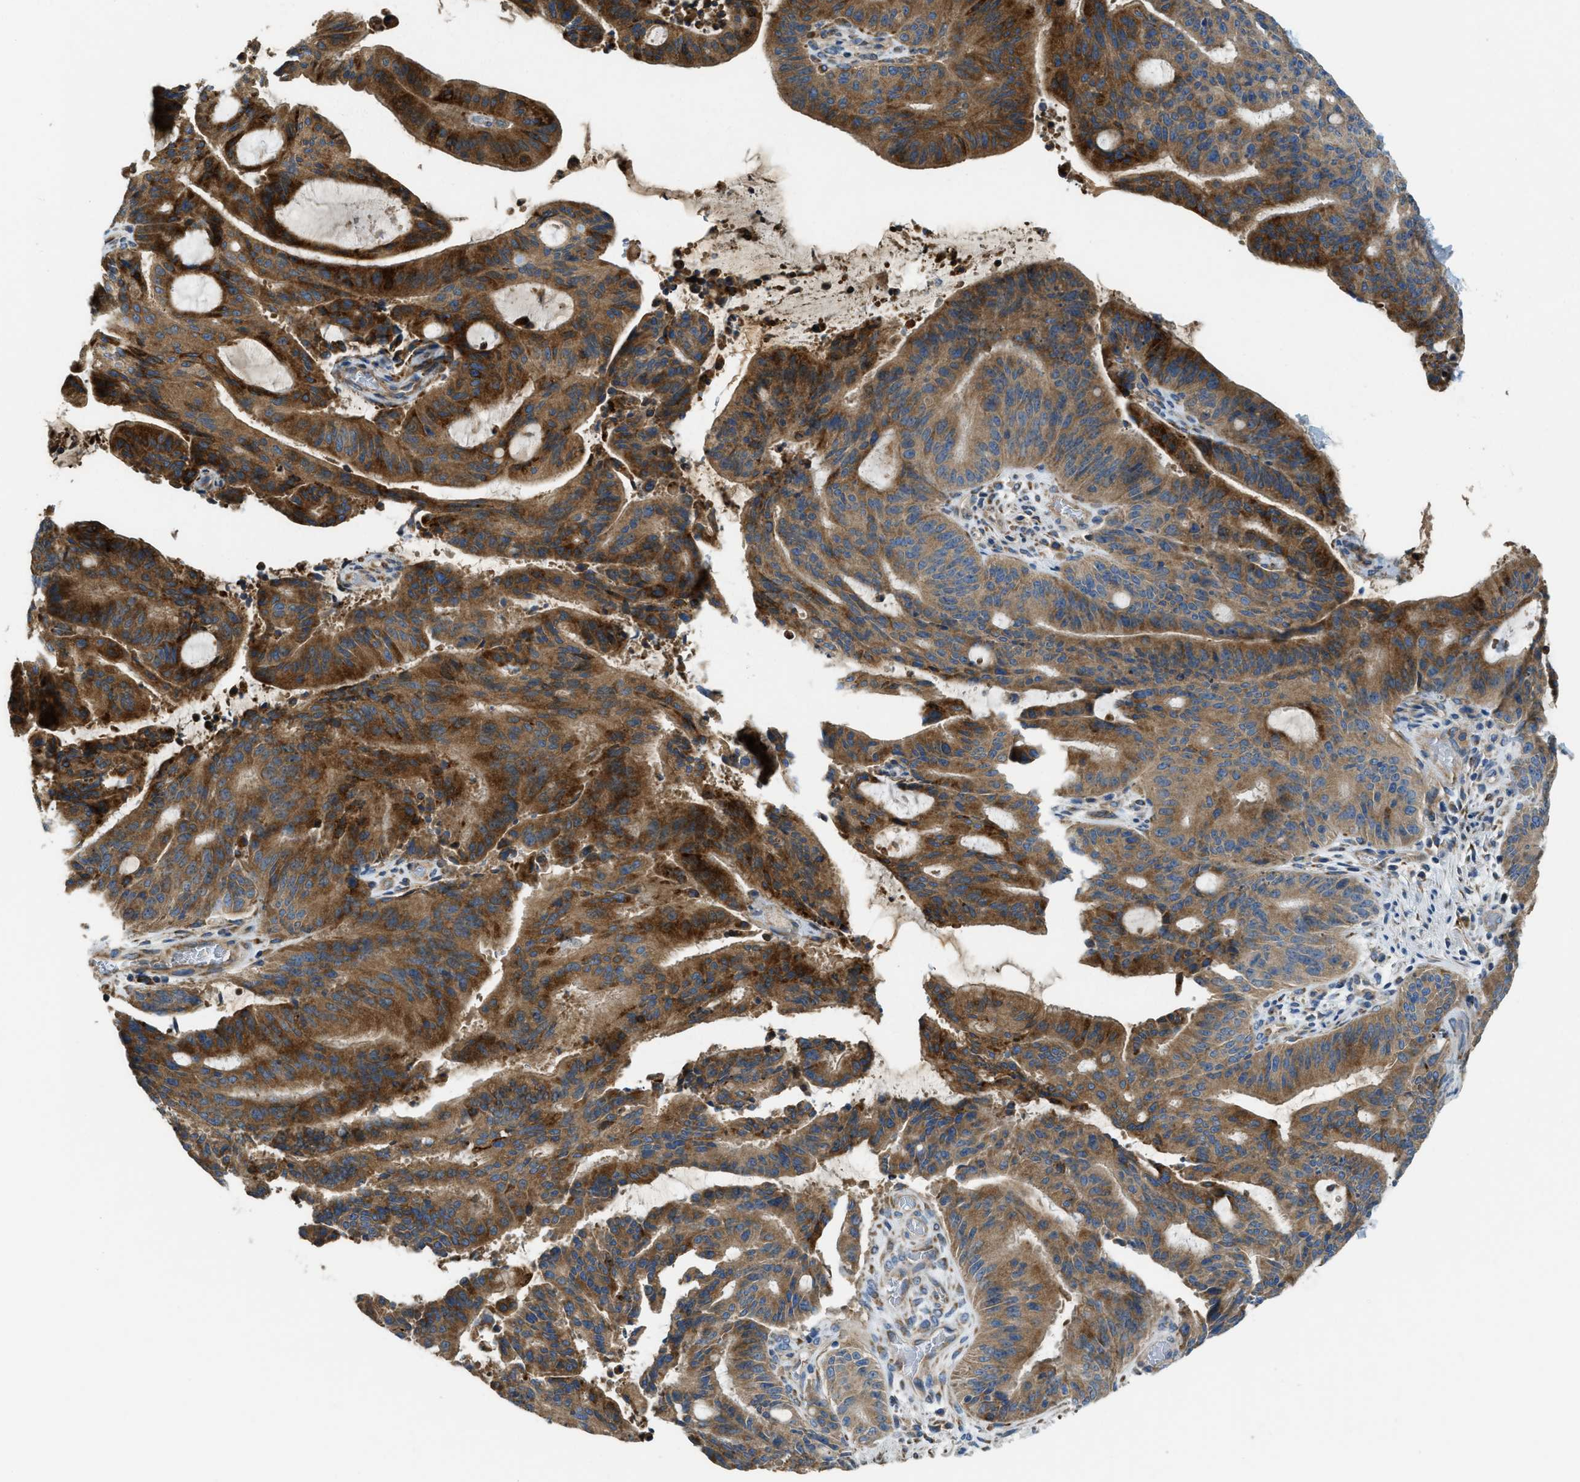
{"staining": {"intensity": "strong", "quantity": ">75%", "location": "cytoplasmic/membranous"}, "tissue": "liver cancer", "cell_type": "Tumor cells", "image_type": "cancer", "snomed": [{"axis": "morphology", "description": "Normal tissue, NOS"}, {"axis": "morphology", "description": "Cholangiocarcinoma"}, {"axis": "topography", "description": "Liver"}, {"axis": "topography", "description": "Peripheral nerve tissue"}], "caption": "Protein expression analysis of human cholangiocarcinoma (liver) reveals strong cytoplasmic/membranous staining in approximately >75% of tumor cells.", "gene": "TMEM68", "patient": {"sex": "female", "age": 73}}